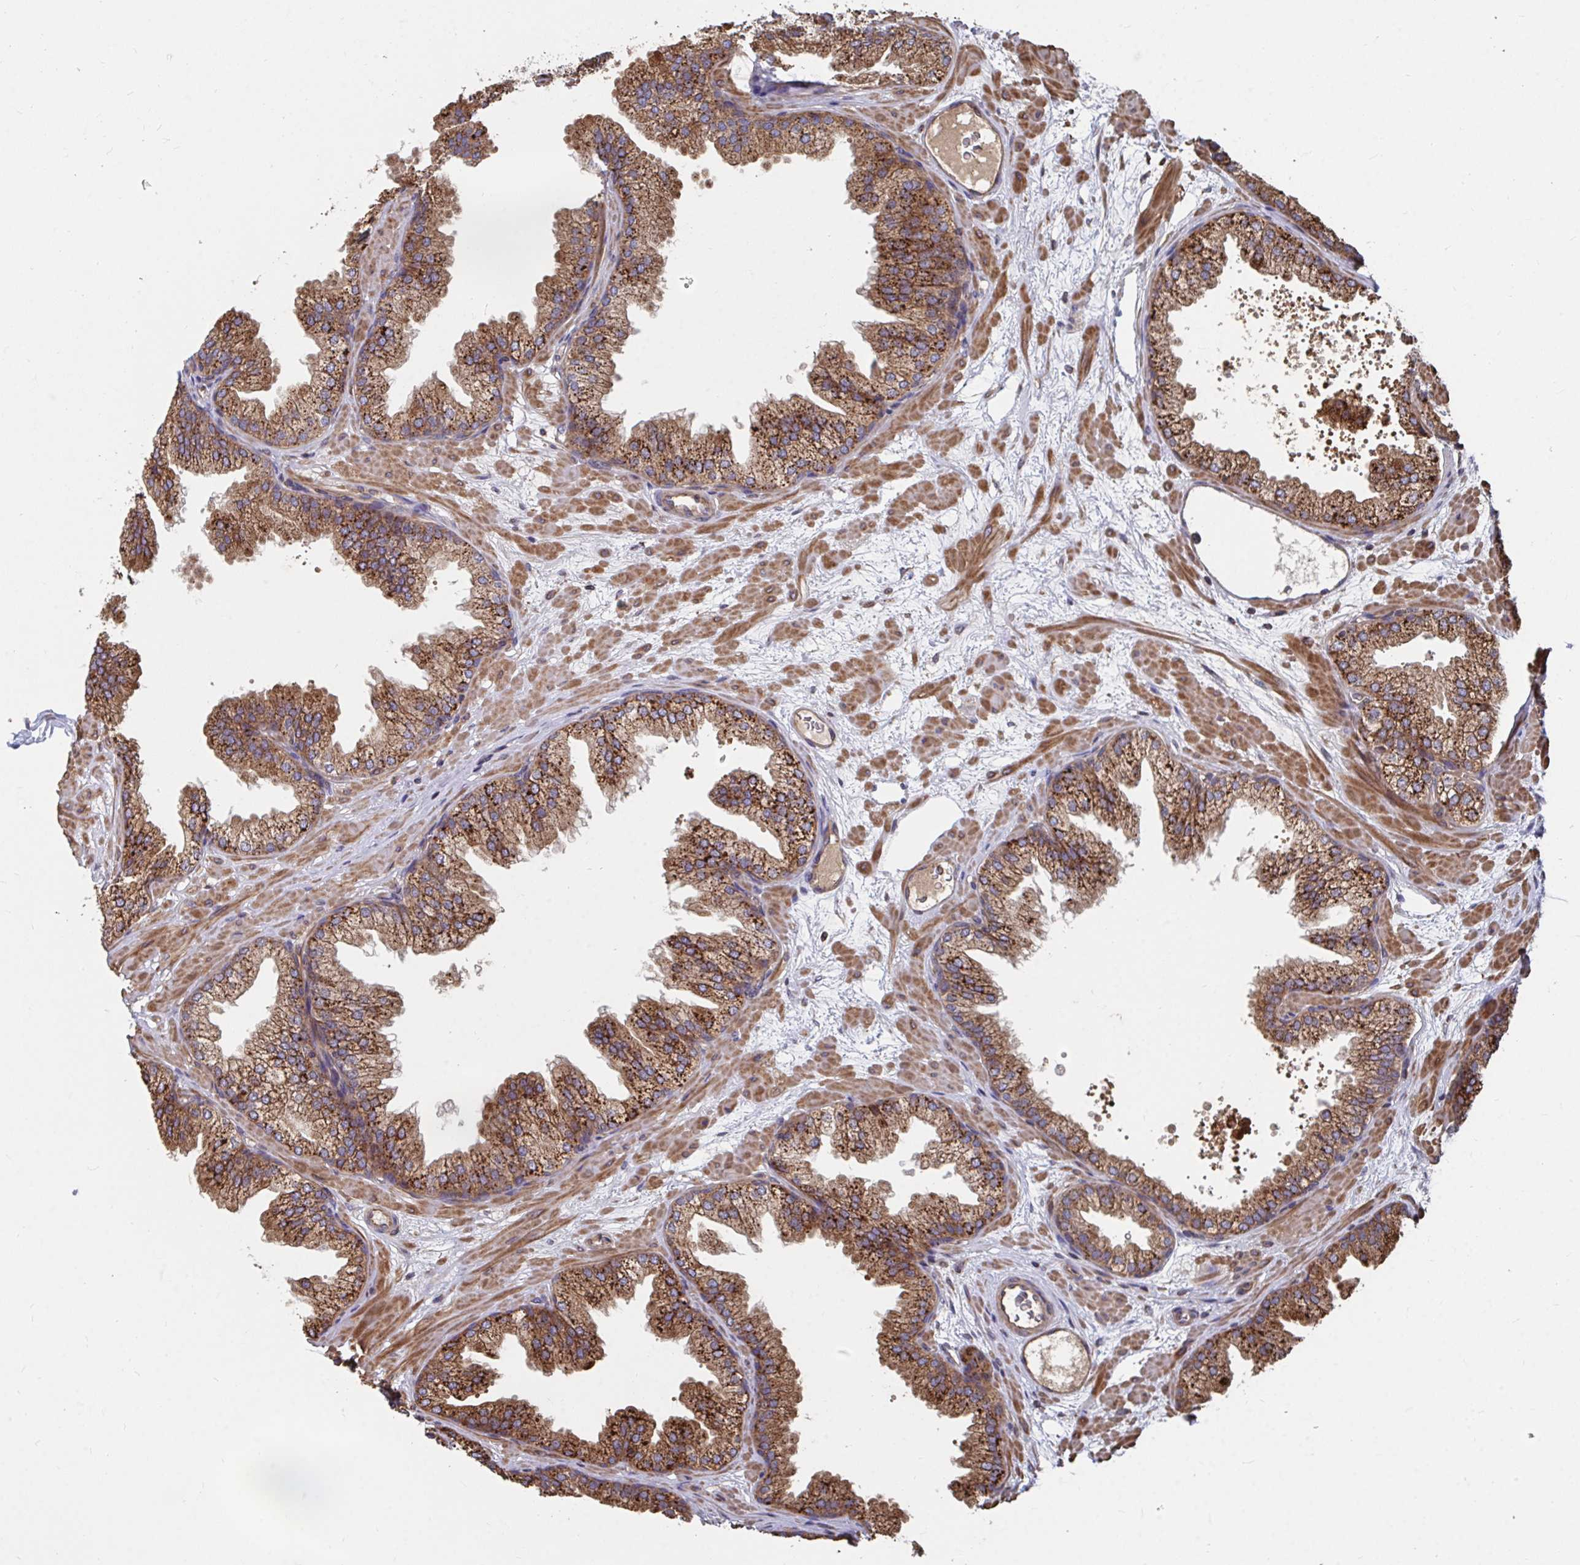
{"staining": {"intensity": "strong", "quantity": "25%-75%", "location": "cytoplasmic/membranous"}, "tissue": "prostate", "cell_type": "Glandular cells", "image_type": "normal", "snomed": [{"axis": "morphology", "description": "Normal tissue, NOS"}, {"axis": "topography", "description": "Prostate"}], "caption": "Immunohistochemical staining of normal human prostate exhibits 25%-75% levels of strong cytoplasmic/membranous protein expression in about 25%-75% of glandular cells.", "gene": "FAM89A", "patient": {"sex": "male", "age": 37}}